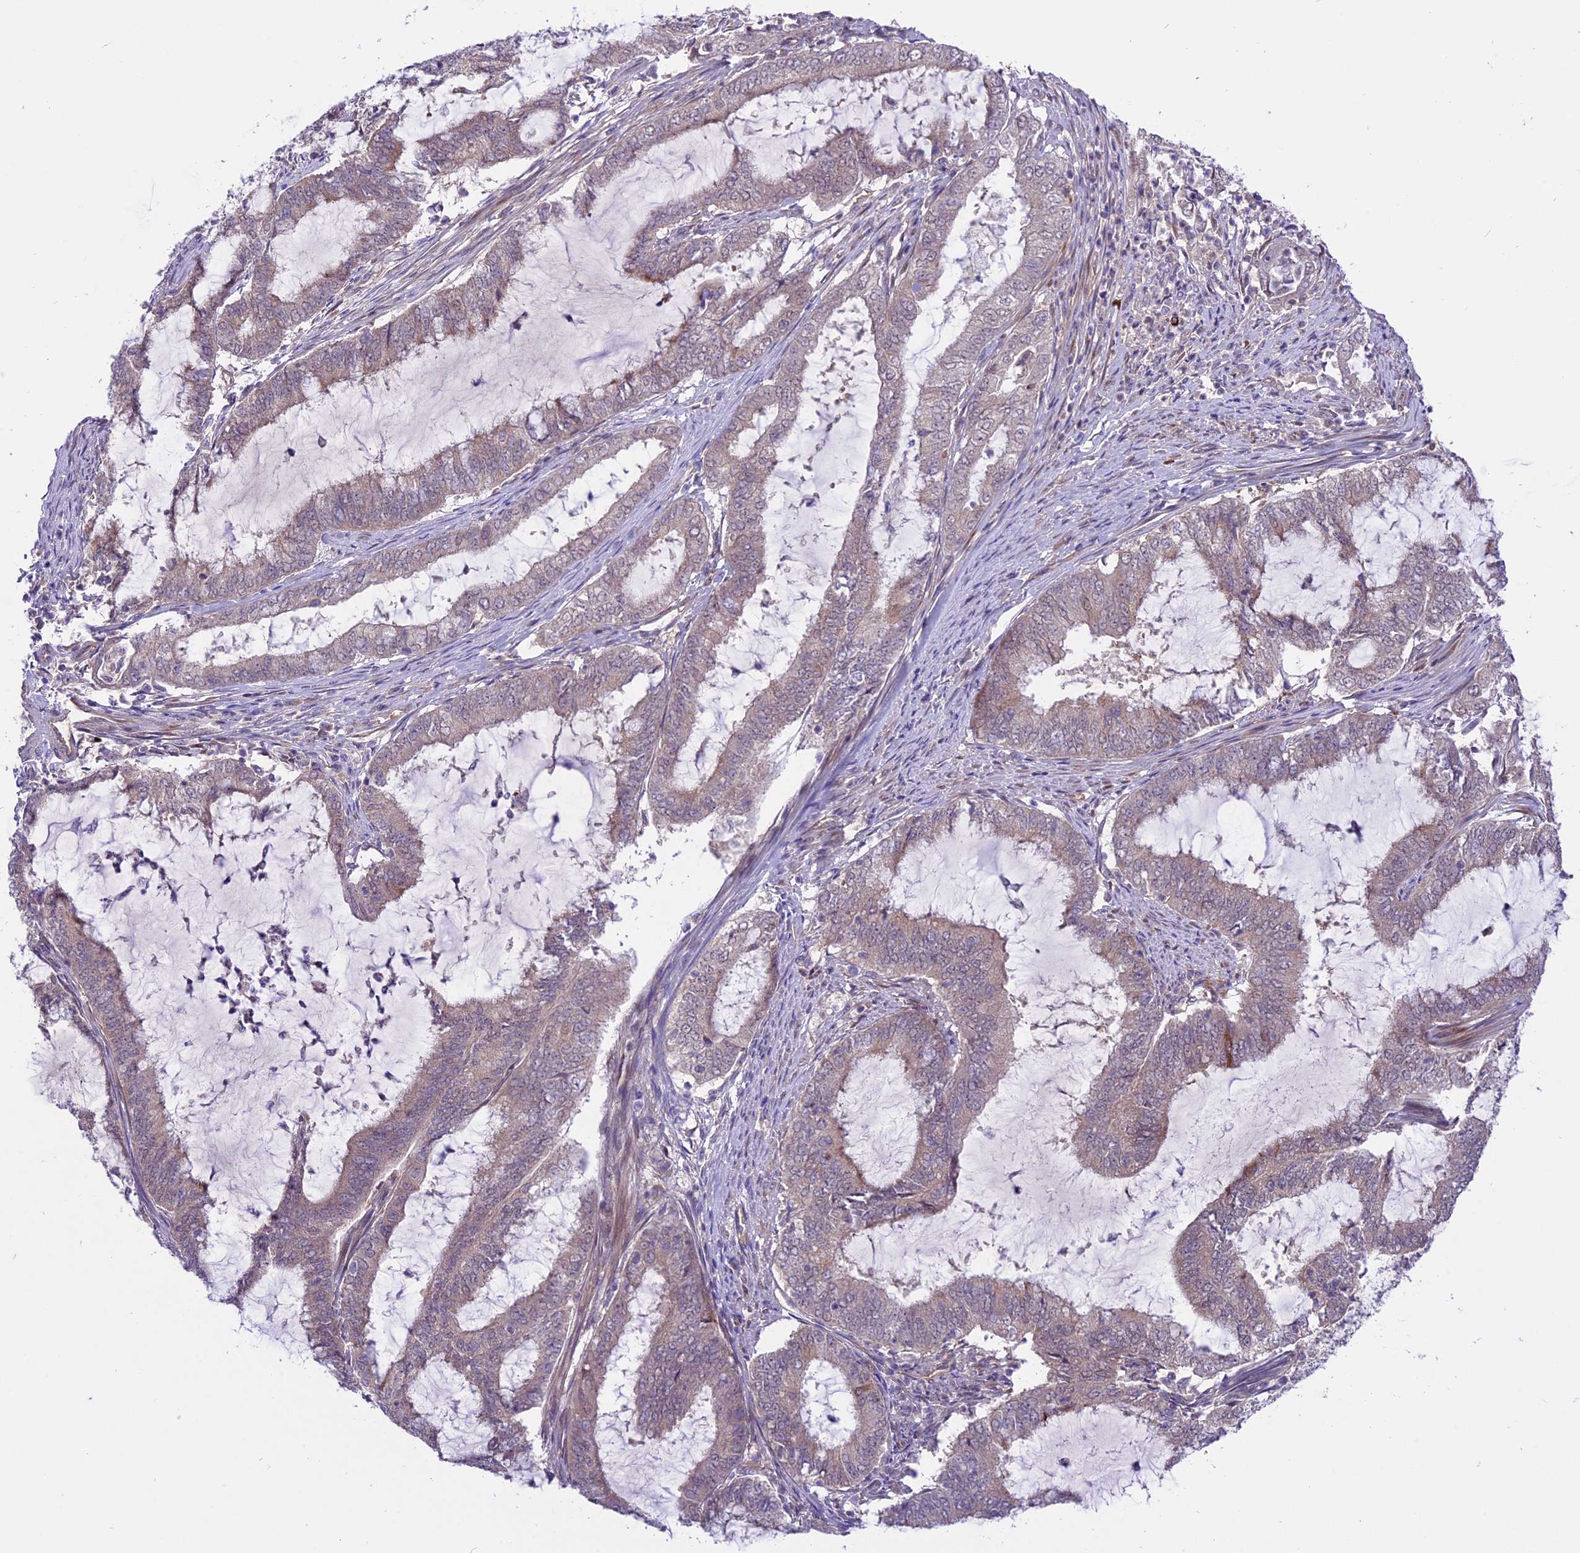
{"staining": {"intensity": "negative", "quantity": "none", "location": "none"}, "tissue": "endometrial cancer", "cell_type": "Tumor cells", "image_type": "cancer", "snomed": [{"axis": "morphology", "description": "Adenocarcinoma, NOS"}, {"axis": "topography", "description": "Endometrium"}], "caption": "This is a image of IHC staining of adenocarcinoma (endometrial), which shows no positivity in tumor cells.", "gene": "SPRED1", "patient": {"sex": "female", "age": 51}}